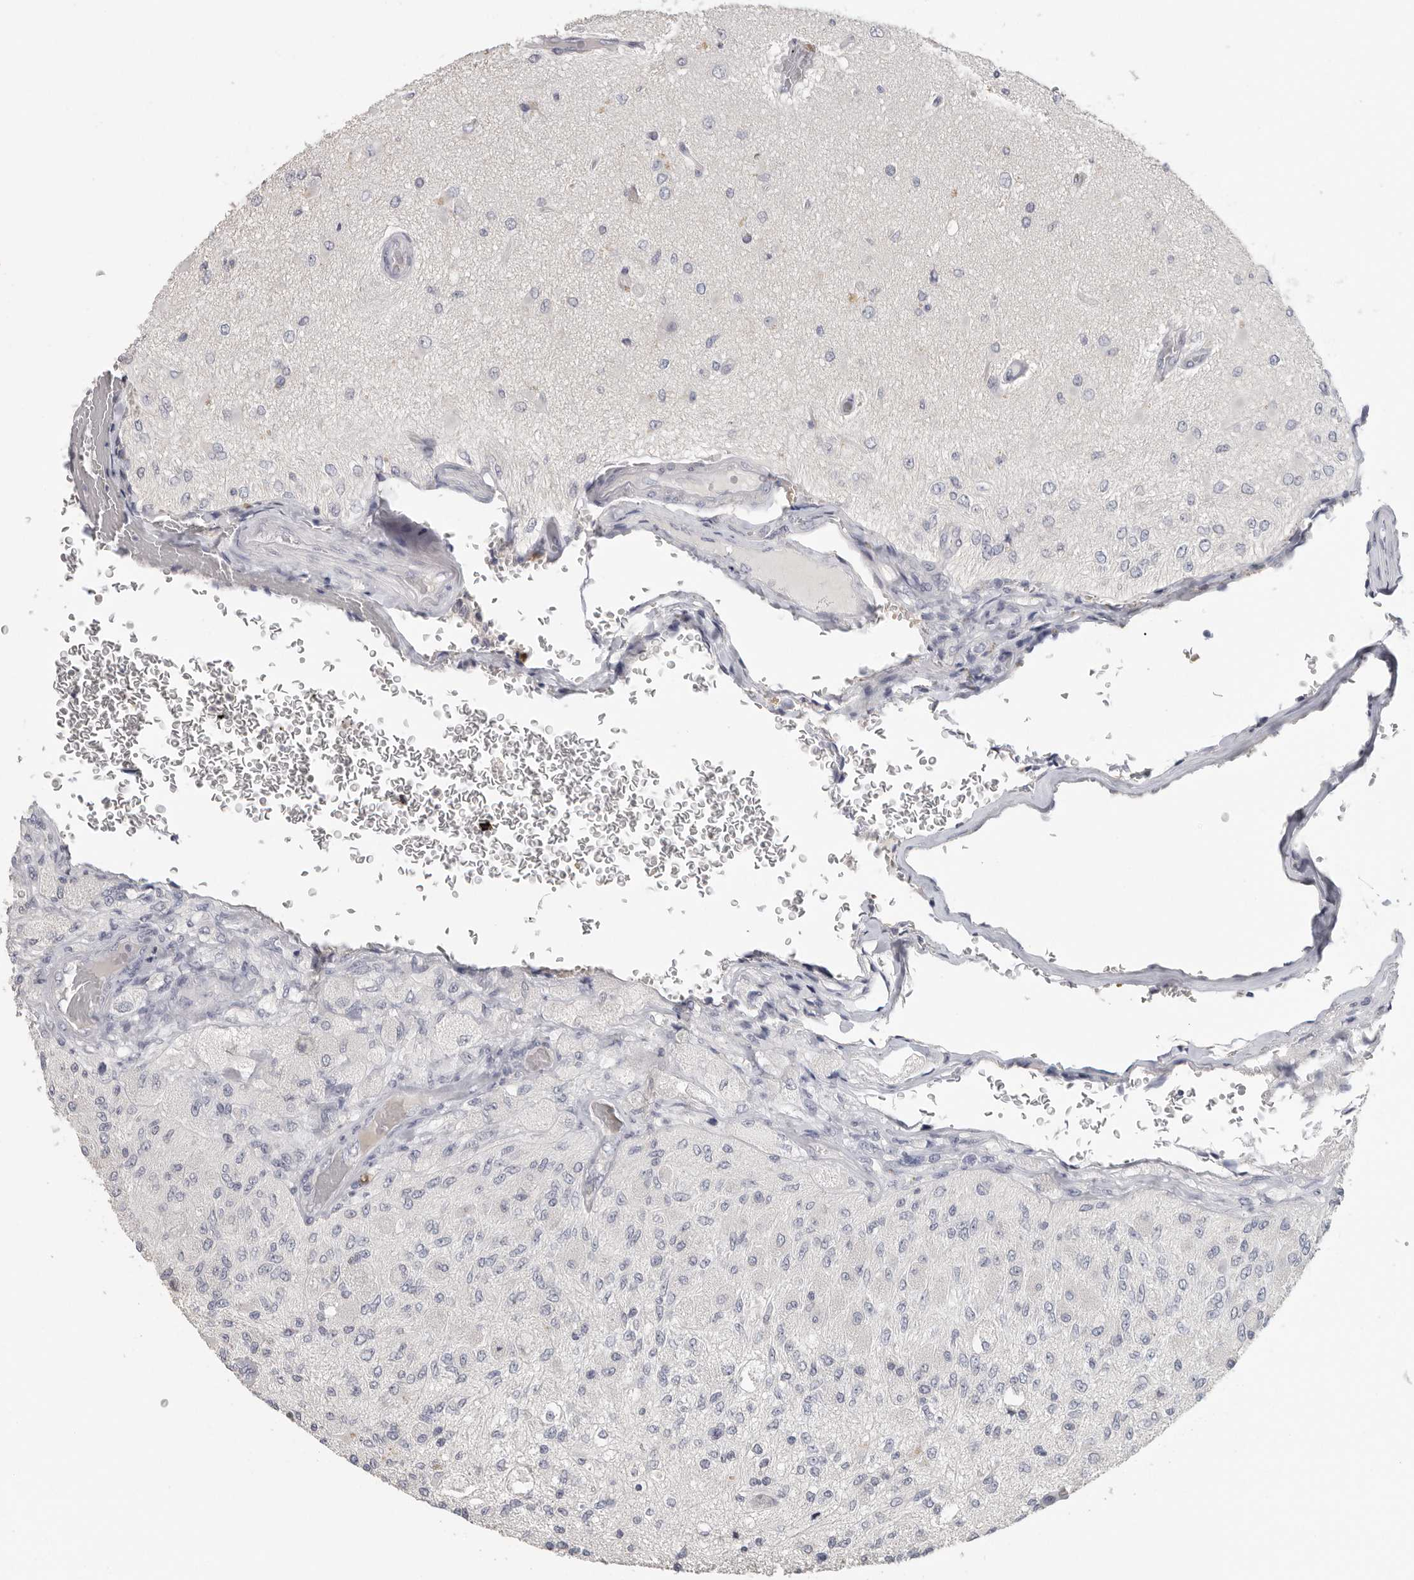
{"staining": {"intensity": "negative", "quantity": "none", "location": "none"}, "tissue": "glioma", "cell_type": "Tumor cells", "image_type": "cancer", "snomed": [{"axis": "morphology", "description": "Normal tissue, NOS"}, {"axis": "morphology", "description": "Glioma, malignant, High grade"}, {"axis": "topography", "description": "Cerebral cortex"}], "caption": "Immunohistochemistry (IHC) photomicrograph of human malignant glioma (high-grade) stained for a protein (brown), which reveals no positivity in tumor cells.", "gene": "DNAJC11", "patient": {"sex": "male", "age": 77}}